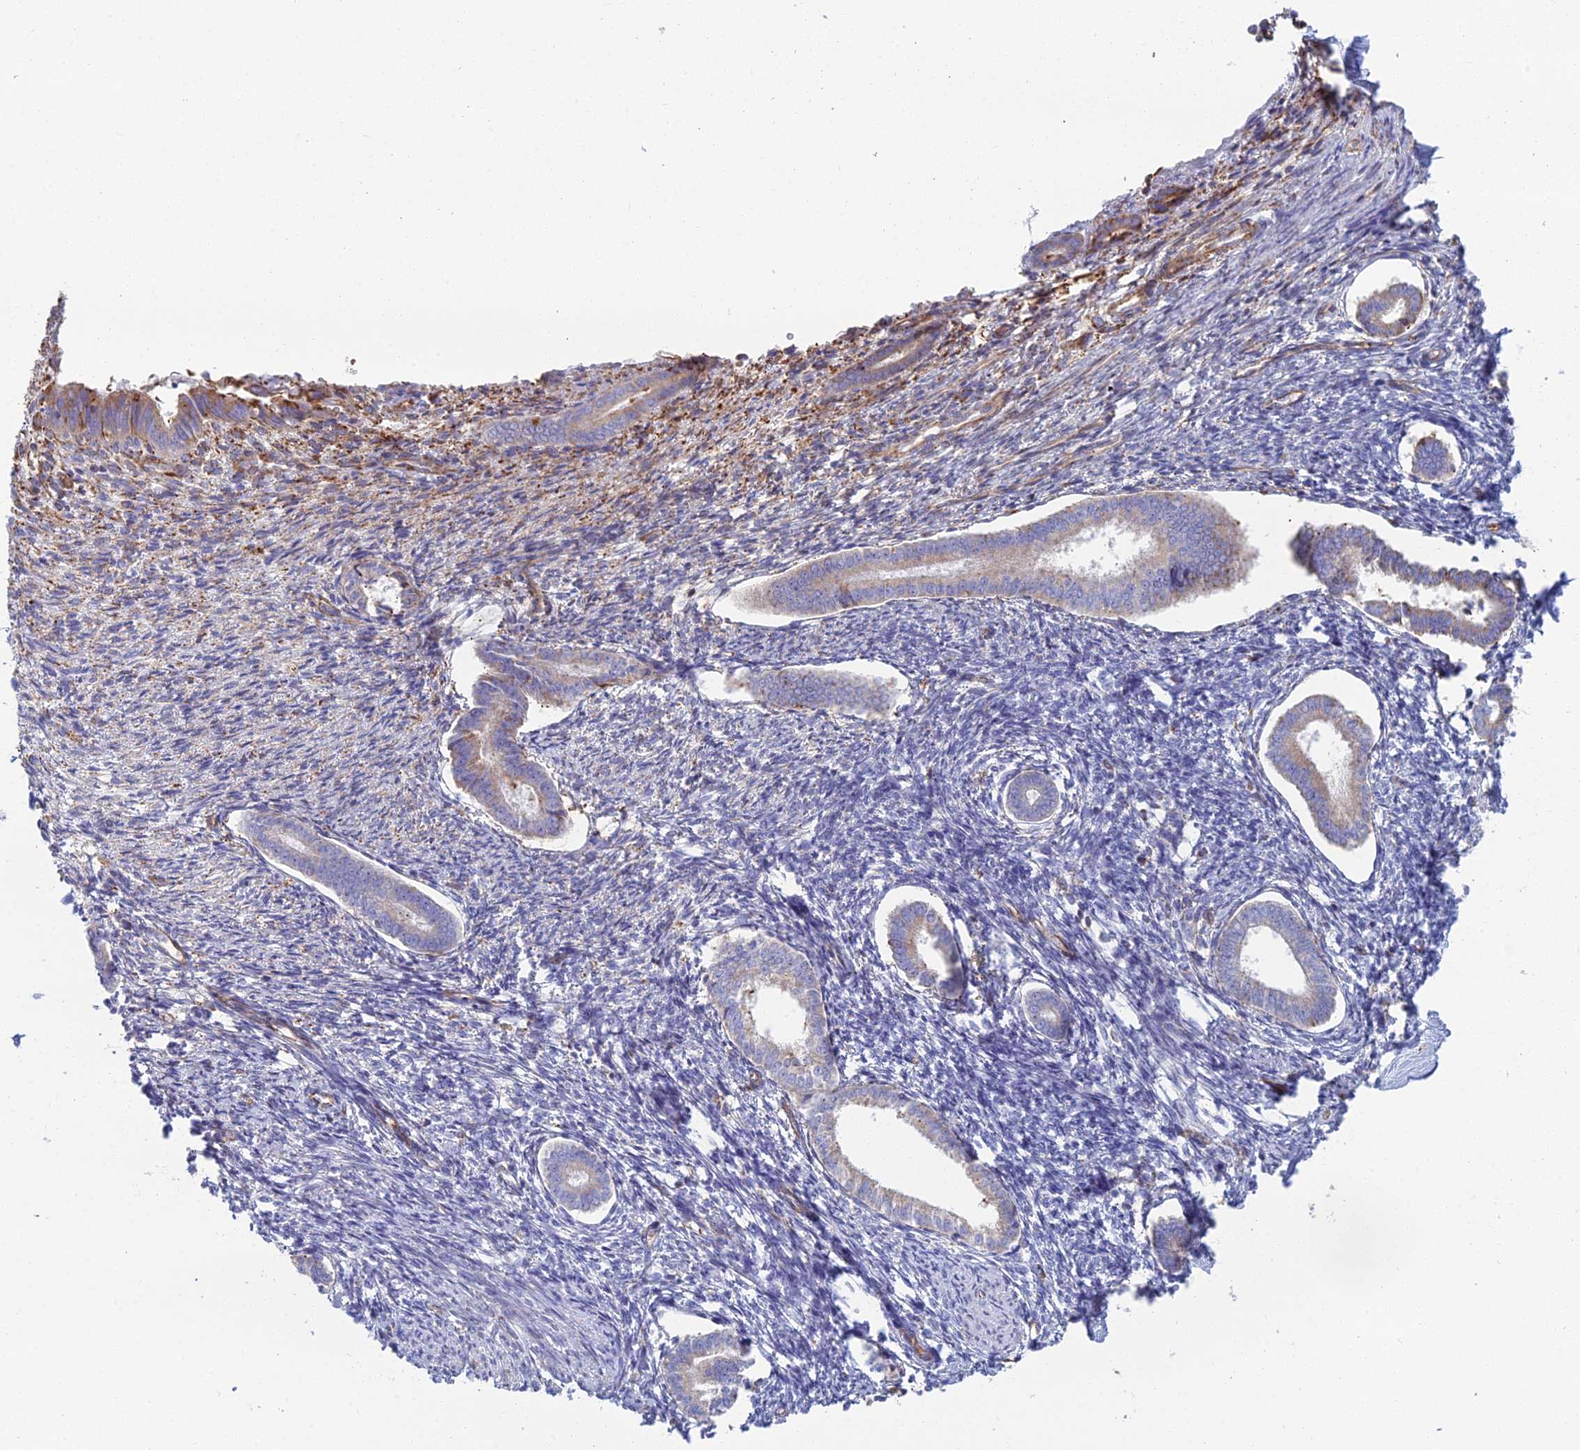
{"staining": {"intensity": "weak", "quantity": "<25%", "location": "cytoplasmic/membranous"}, "tissue": "endometrium", "cell_type": "Cells in endometrial stroma", "image_type": "normal", "snomed": [{"axis": "morphology", "description": "Normal tissue, NOS"}, {"axis": "topography", "description": "Endometrium"}], "caption": "IHC micrograph of benign endometrium: human endometrium stained with DAB (3,3'-diaminobenzidine) shows no significant protein positivity in cells in endometrial stroma.", "gene": "CLVS2", "patient": {"sex": "female", "age": 56}}